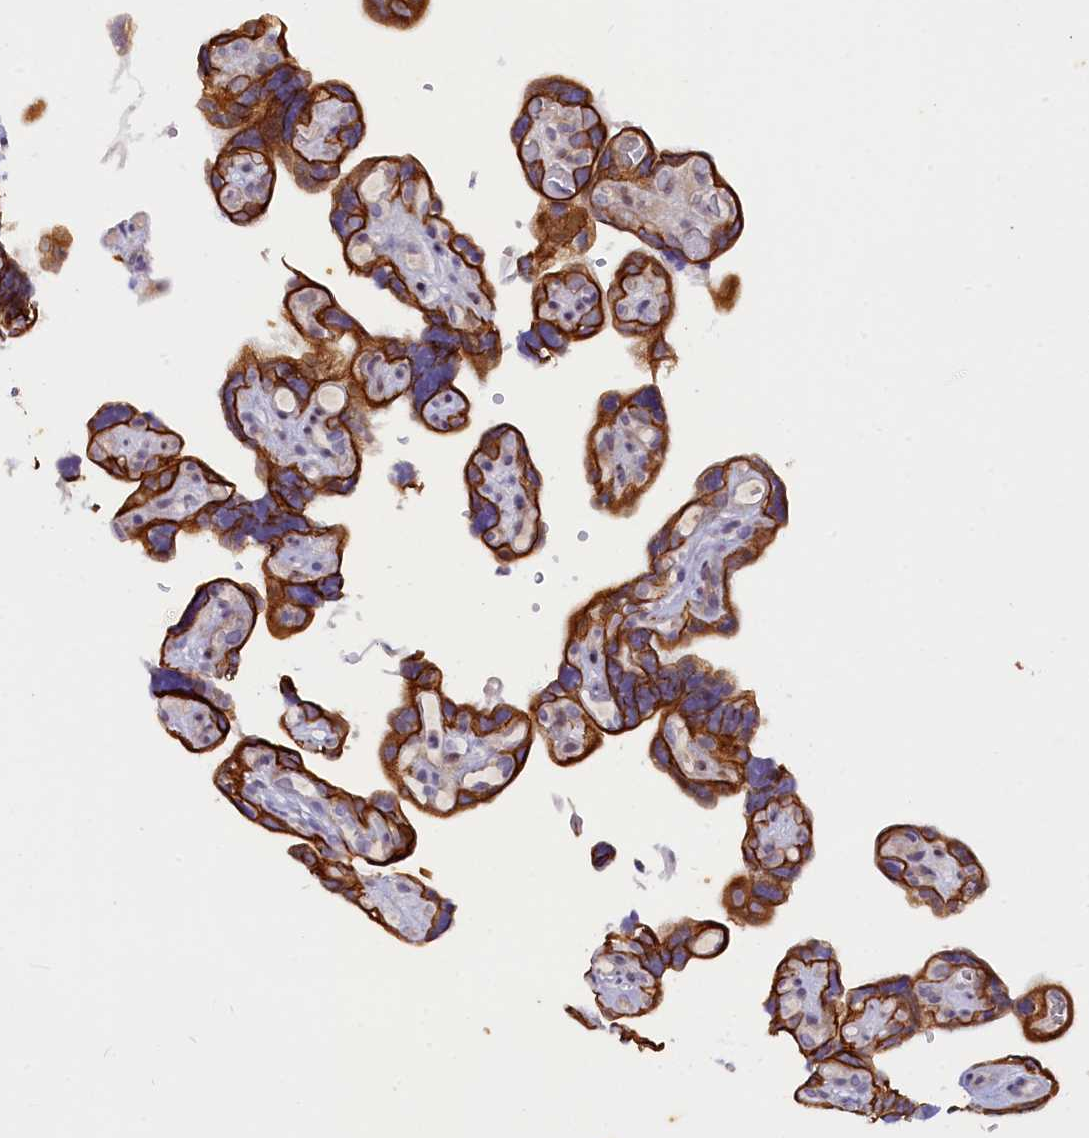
{"staining": {"intensity": "weak", "quantity": "<25%", "location": "nuclear"}, "tissue": "placenta", "cell_type": "Decidual cells", "image_type": "normal", "snomed": [{"axis": "morphology", "description": "Normal tissue, NOS"}, {"axis": "topography", "description": "Placenta"}], "caption": "This is an immunohistochemistry (IHC) histopathology image of normal human placenta. There is no staining in decidual cells.", "gene": "ANKRD34B", "patient": {"sex": "female", "age": 30}}